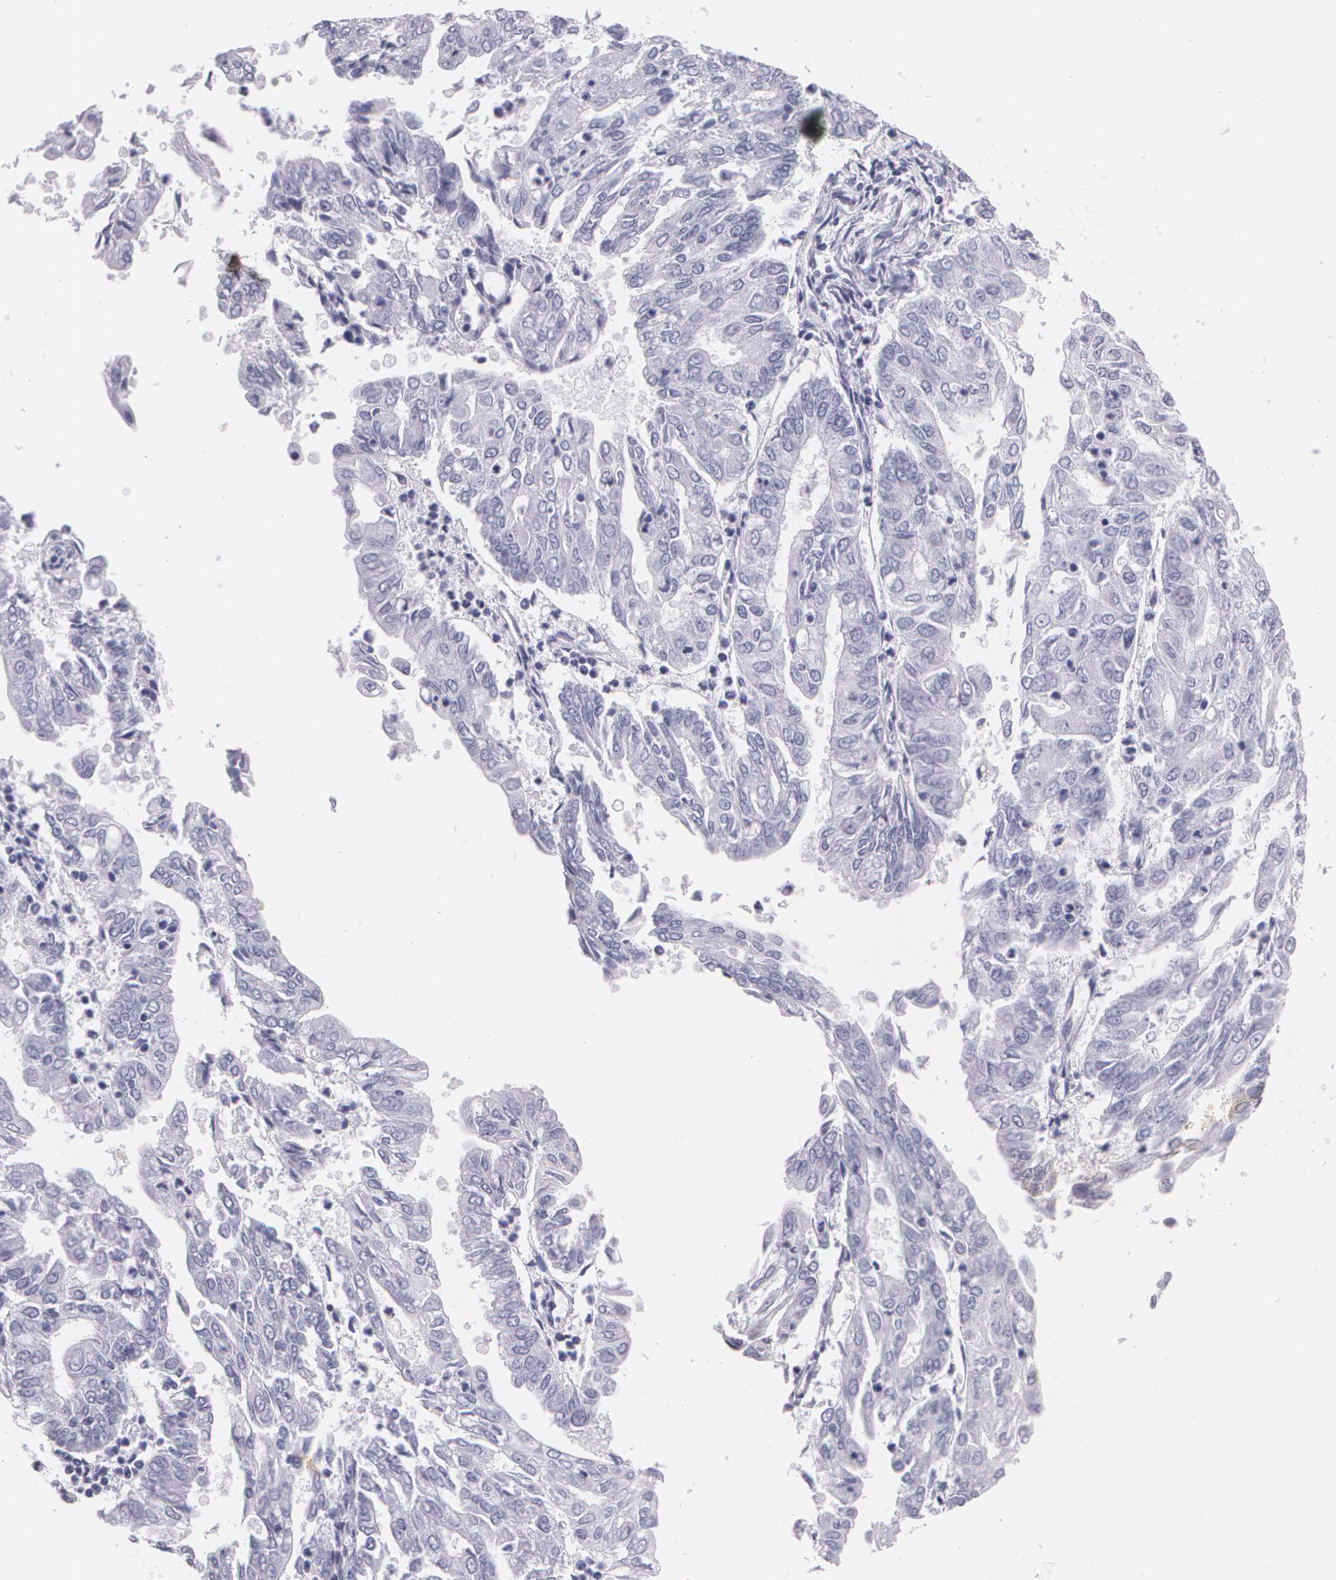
{"staining": {"intensity": "negative", "quantity": "none", "location": "none"}, "tissue": "endometrial cancer", "cell_type": "Tumor cells", "image_type": "cancer", "snomed": [{"axis": "morphology", "description": "Adenocarcinoma, NOS"}, {"axis": "topography", "description": "Endometrium"}], "caption": "This is an IHC photomicrograph of human endometrial cancer (adenocarcinoma). There is no staining in tumor cells.", "gene": "DLG4", "patient": {"sex": "female", "age": 79}}